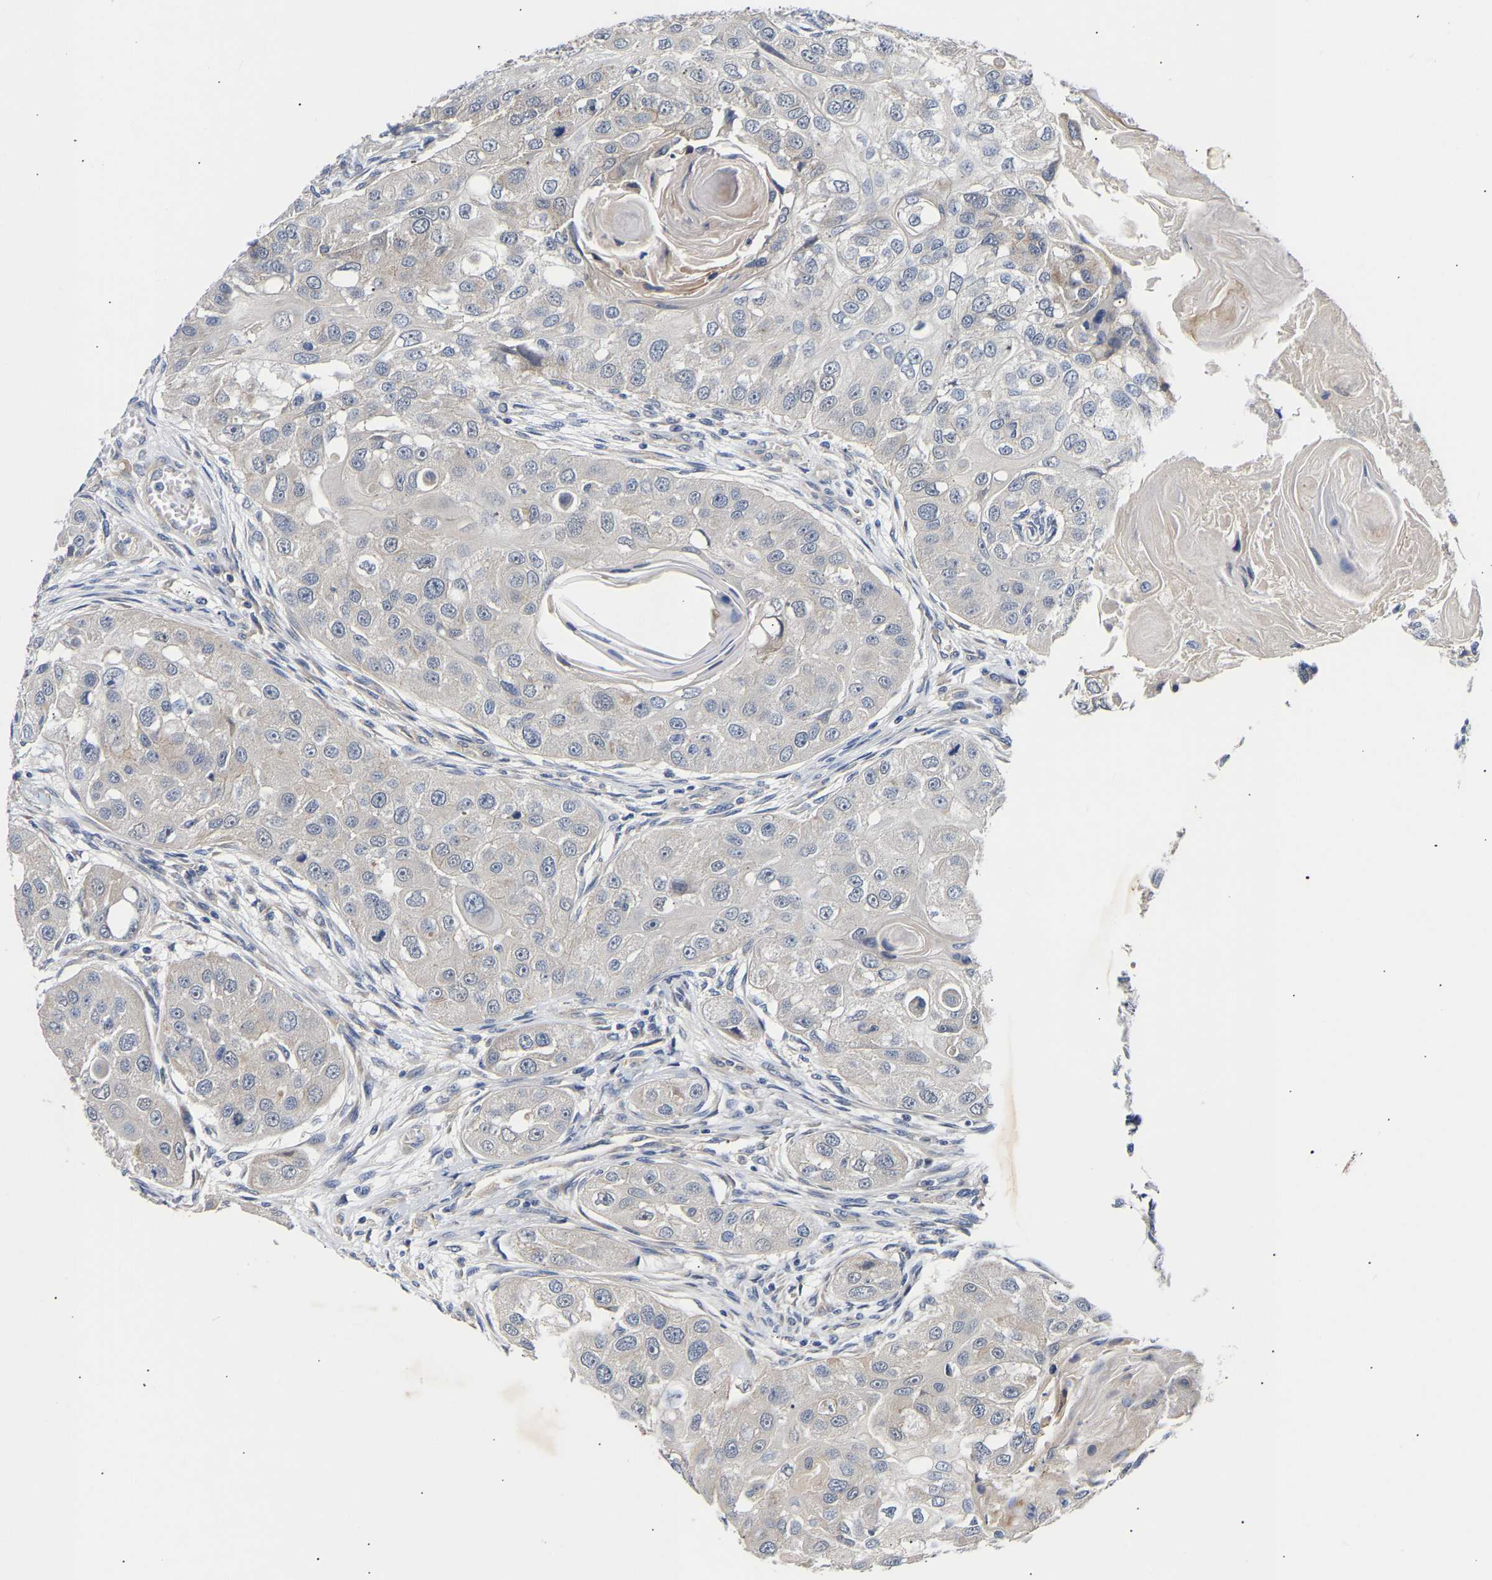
{"staining": {"intensity": "negative", "quantity": "none", "location": "none"}, "tissue": "head and neck cancer", "cell_type": "Tumor cells", "image_type": "cancer", "snomed": [{"axis": "morphology", "description": "Normal tissue, NOS"}, {"axis": "morphology", "description": "Squamous cell carcinoma, NOS"}, {"axis": "topography", "description": "Skeletal muscle"}, {"axis": "topography", "description": "Head-Neck"}], "caption": "The image reveals no staining of tumor cells in head and neck cancer.", "gene": "KASH5", "patient": {"sex": "male", "age": 51}}